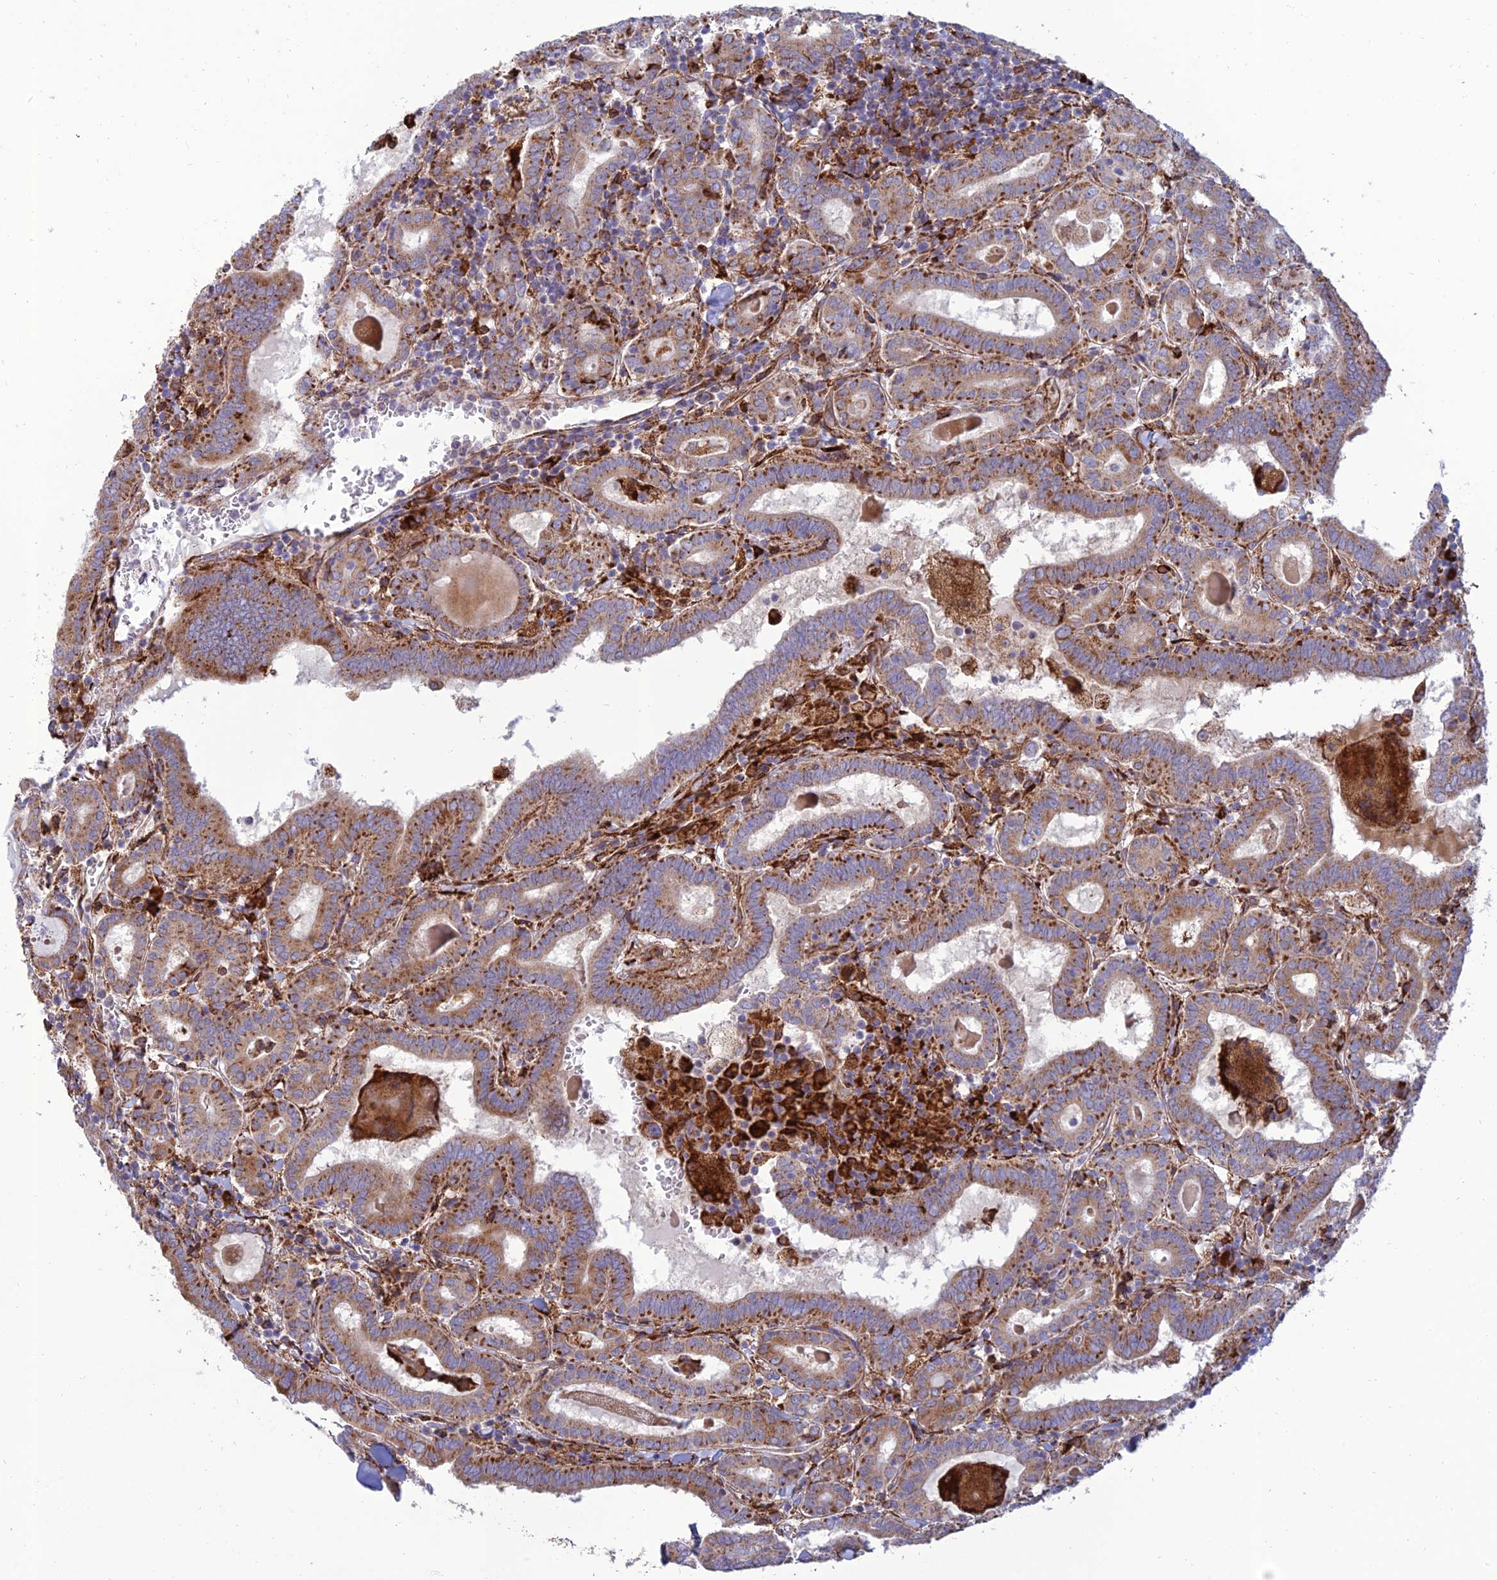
{"staining": {"intensity": "moderate", "quantity": "25%-75%", "location": "cytoplasmic/membranous"}, "tissue": "thyroid cancer", "cell_type": "Tumor cells", "image_type": "cancer", "snomed": [{"axis": "morphology", "description": "Papillary adenocarcinoma, NOS"}, {"axis": "topography", "description": "Thyroid gland"}], "caption": "IHC (DAB (3,3'-diaminobenzidine)) staining of human thyroid cancer (papillary adenocarcinoma) demonstrates moderate cytoplasmic/membranous protein expression in about 25%-75% of tumor cells.", "gene": "RCN3", "patient": {"sex": "female", "age": 72}}